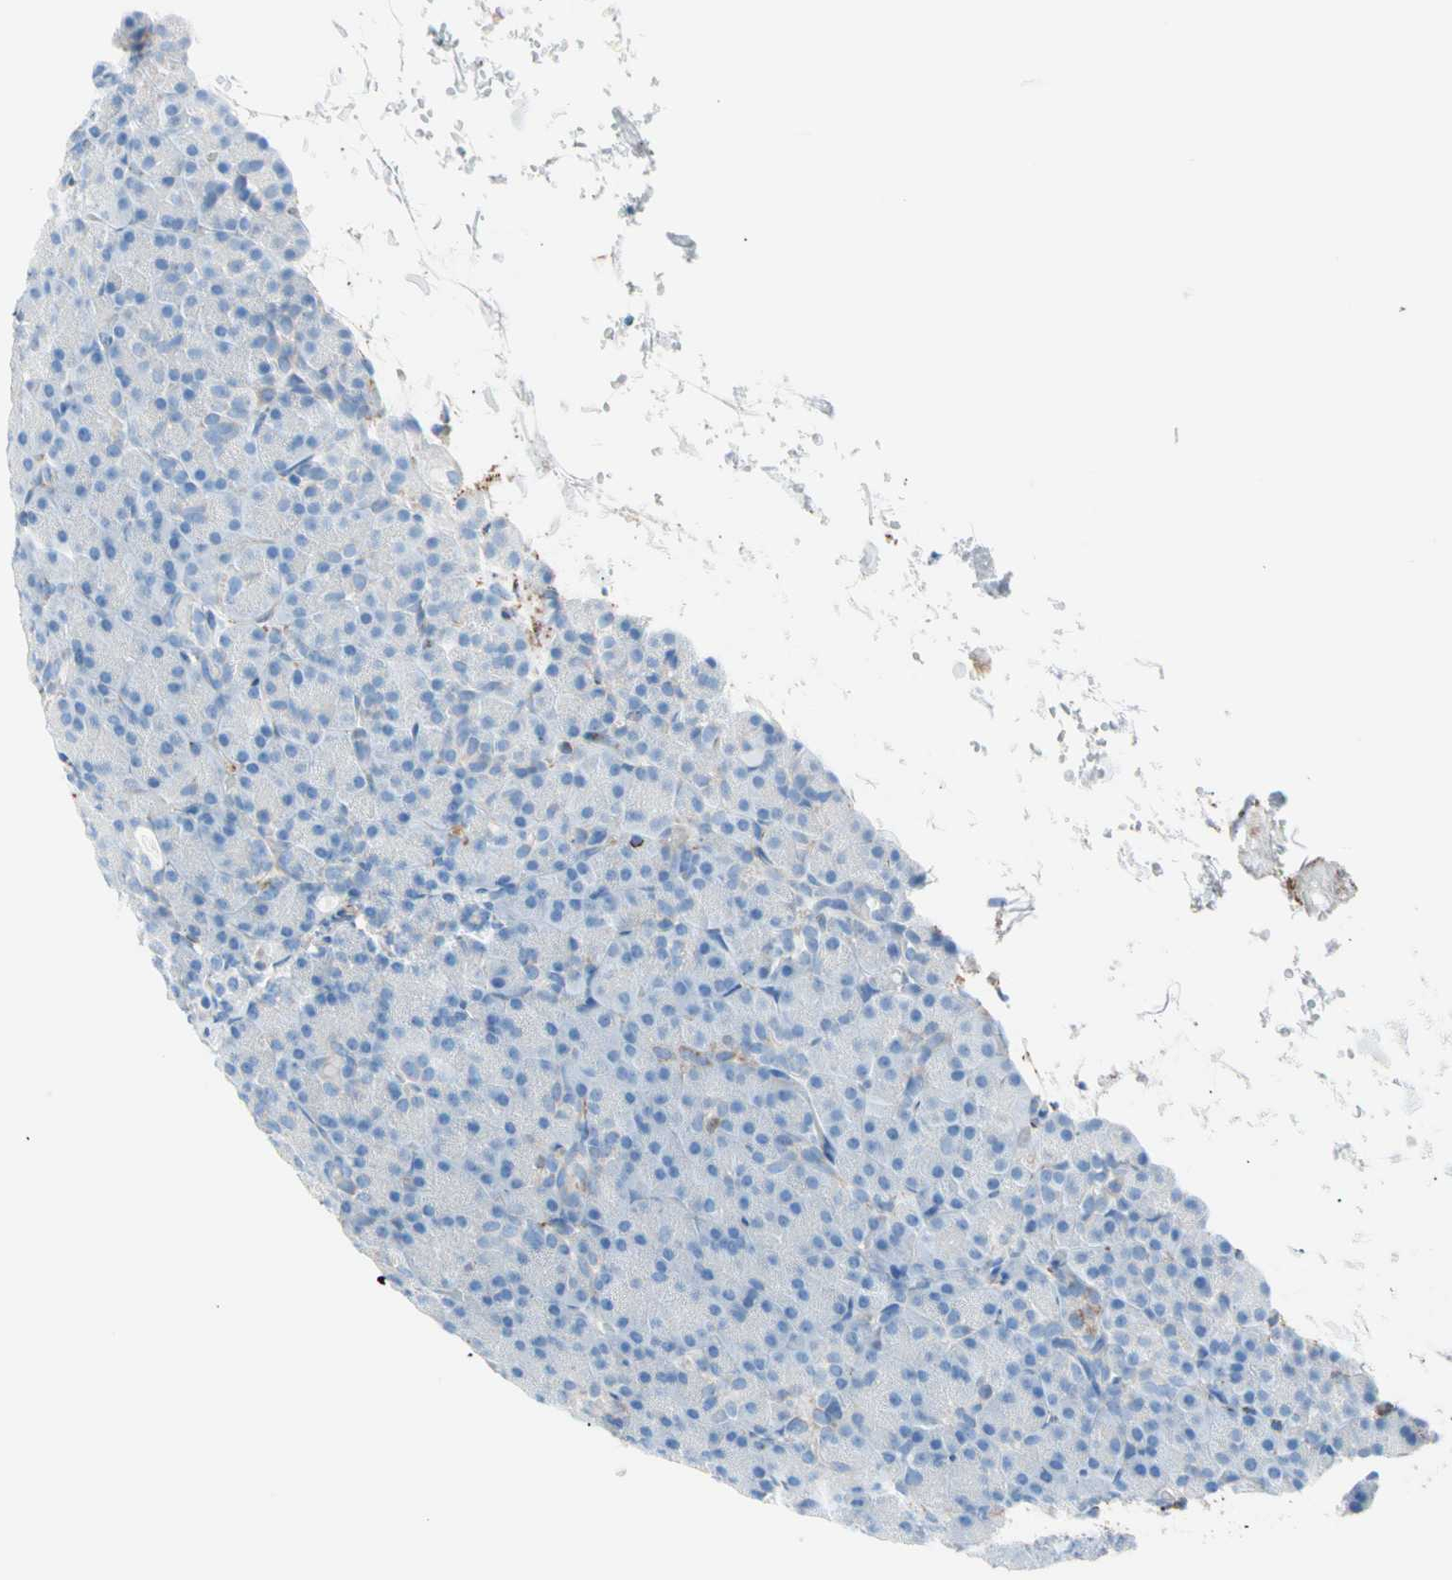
{"staining": {"intensity": "weak", "quantity": "25%-75%", "location": "cytoplasmic/membranous"}, "tissue": "pancreas", "cell_type": "Exocrine glandular cells", "image_type": "normal", "snomed": [{"axis": "morphology", "description": "Normal tissue, NOS"}, {"axis": "topography", "description": "Pancreas"}], "caption": "Immunohistochemistry (IHC) of benign pancreas reveals low levels of weak cytoplasmic/membranous staining in about 25%-75% of exocrine glandular cells. (DAB (3,3'-diaminobenzidine) = brown stain, brightfield microscopy at high magnification).", "gene": "HK1", "patient": {"sex": "female", "age": 43}}